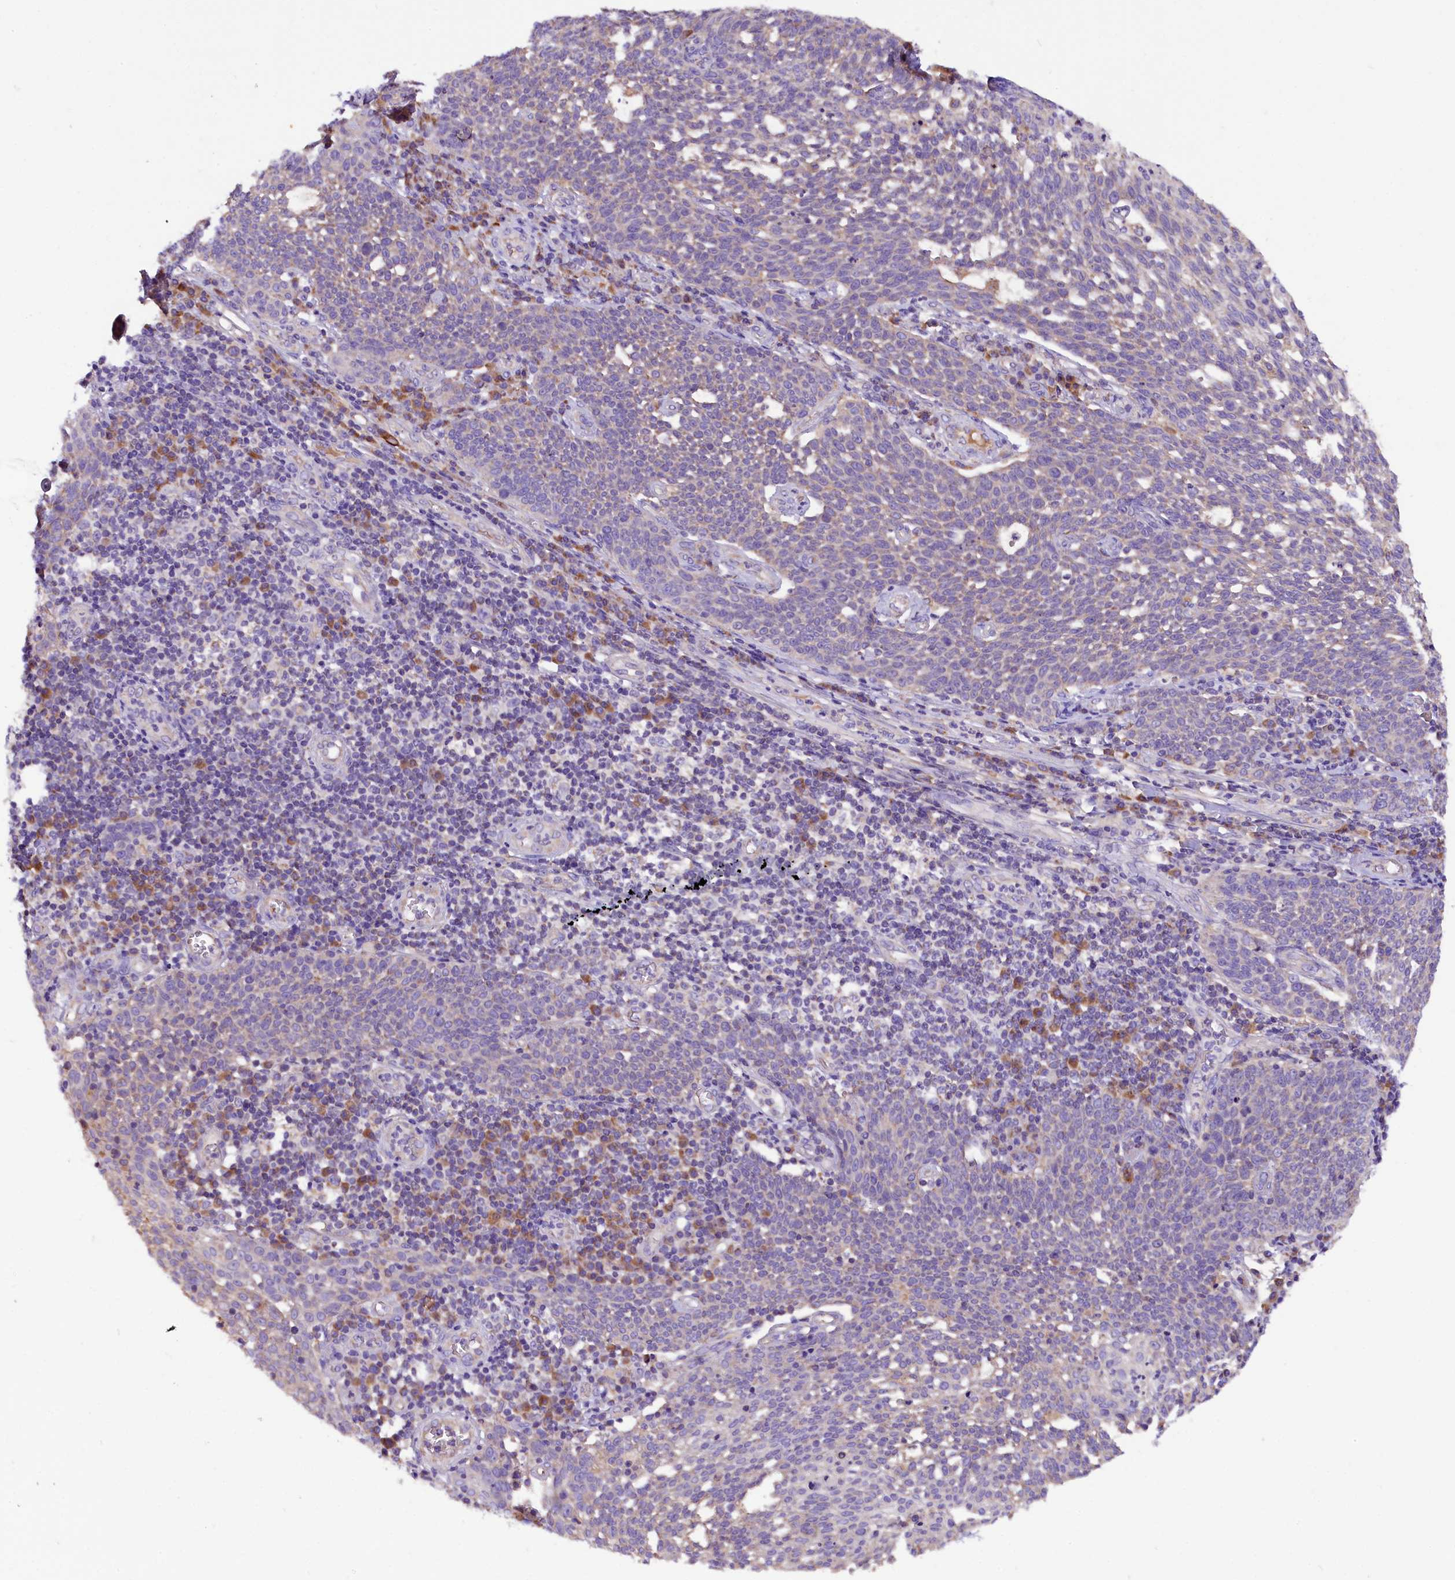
{"staining": {"intensity": "weak", "quantity": "<25%", "location": "cytoplasmic/membranous"}, "tissue": "cervical cancer", "cell_type": "Tumor cells", "image_type": "cancer", "snomed": [{"axis": "morphology", "description": "Squamous cell carcinoma, NOS"}, {"axis": "topography", "description": "Cervix"}], "caption": "An immunohistochemistry (IHC) photomicrograph of cervical squamous cell carcinoma is shown. There is no staining in tumor cells of cervical squamous cell carcinoma. (Immunohistochemistry, brightfield microscopy, high magnification).", "gene": "SIX5", "patient": {"sex": "female", "age": 34}}